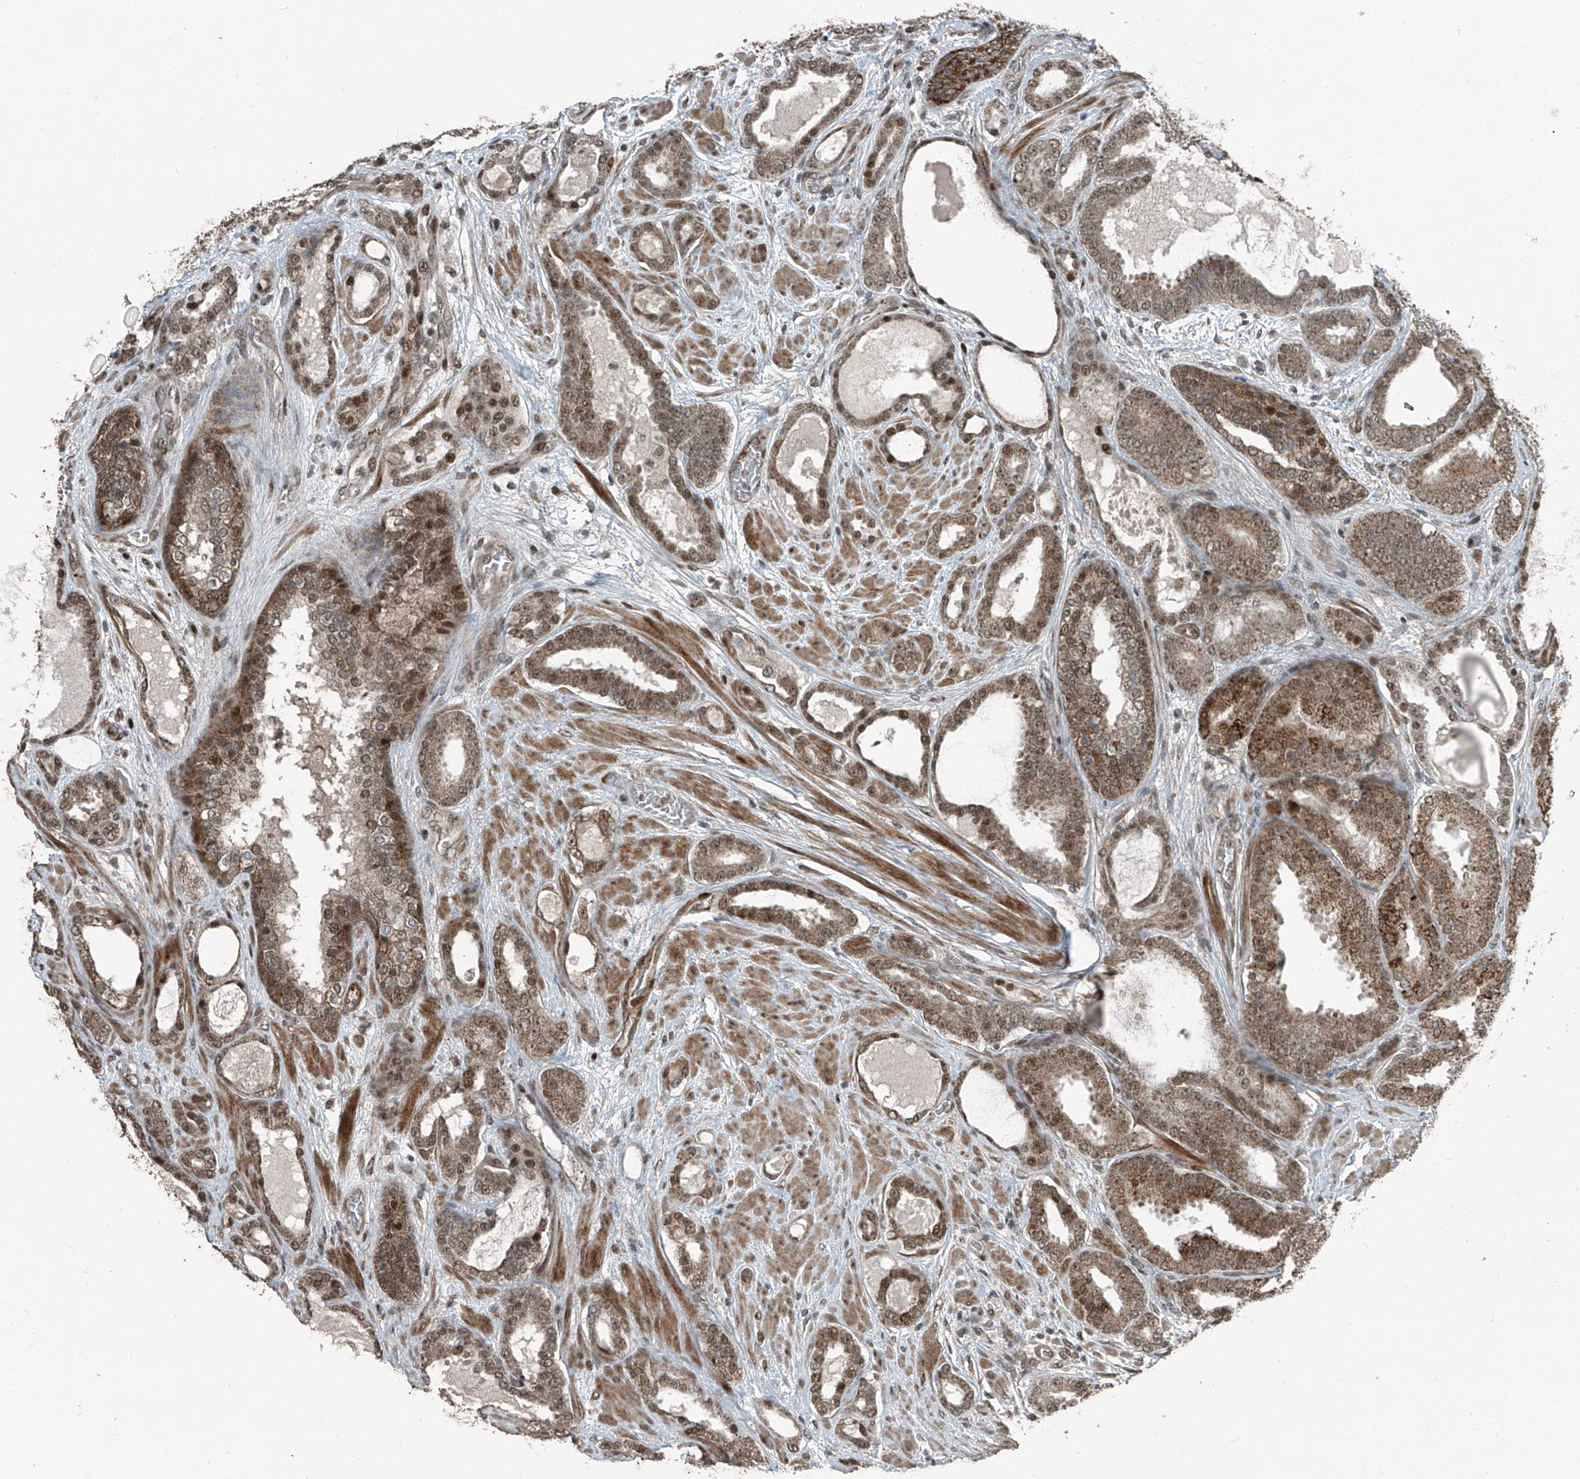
{"staining": {"intensity": "moderate", "quantity": ">75%", "location": "cytoplasmic/membranous,nuclear"}, "tissue": "prostate cancer", "cell_type": "Tumor cells", "image_type": "cancer", "snomed": [{"axis": "morphology", "description": "Adenocarcinoma, High grade"}, {"axis": "topography", "description": "Prostate"}], "caption": "An image of prostate cancer stained for a protein displays moderate cytoplasmic/membranous and nuclear brown staining in tumor cells.", "gene": "ZNF570", "patient": {"sex": "male", "age": 60}}